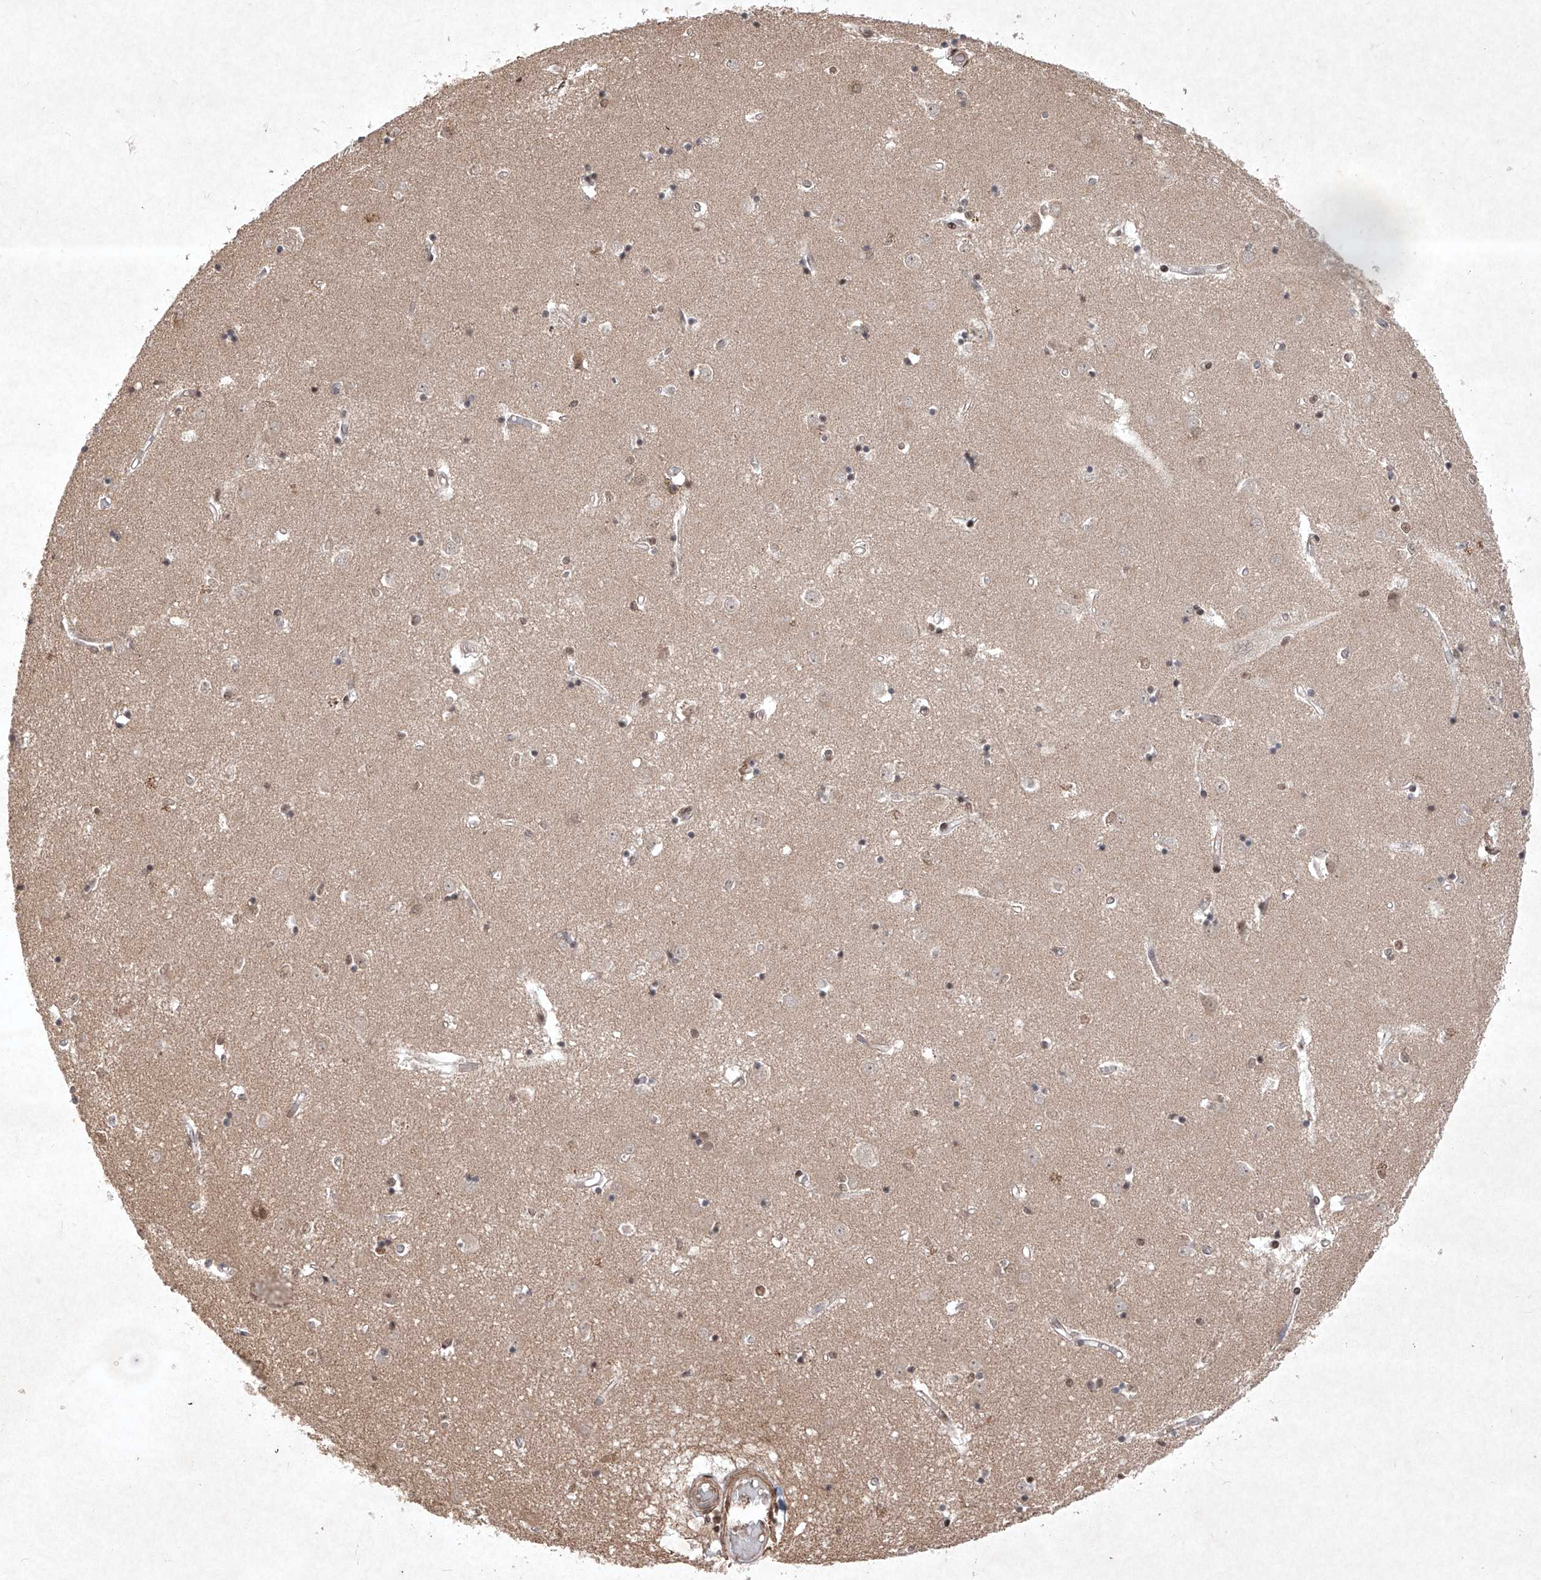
{"staining": {"intensity": "moderate", "quantity": "25%-75%", "location": "nuclear"}, "tissue": "caudate", "cell_type": "Glial cells", "image_type": "normal", "snomed": [{"axis": "morphology", "description": "Normal tissue, NOS"}, {"axis": "topography", "description": "Lateral ventricle wall"}], "caption": "A high-resolution image shows immunohistochemistry (IHC) staining of normal caudate, which displays moderate nuclear staining in about 25%-75% of glial cells. (DAB IHC, brown staining for protein, blue staining for nuclei).", "gene": "IRF2", "patient": {"sex": "male", "age": 45}}